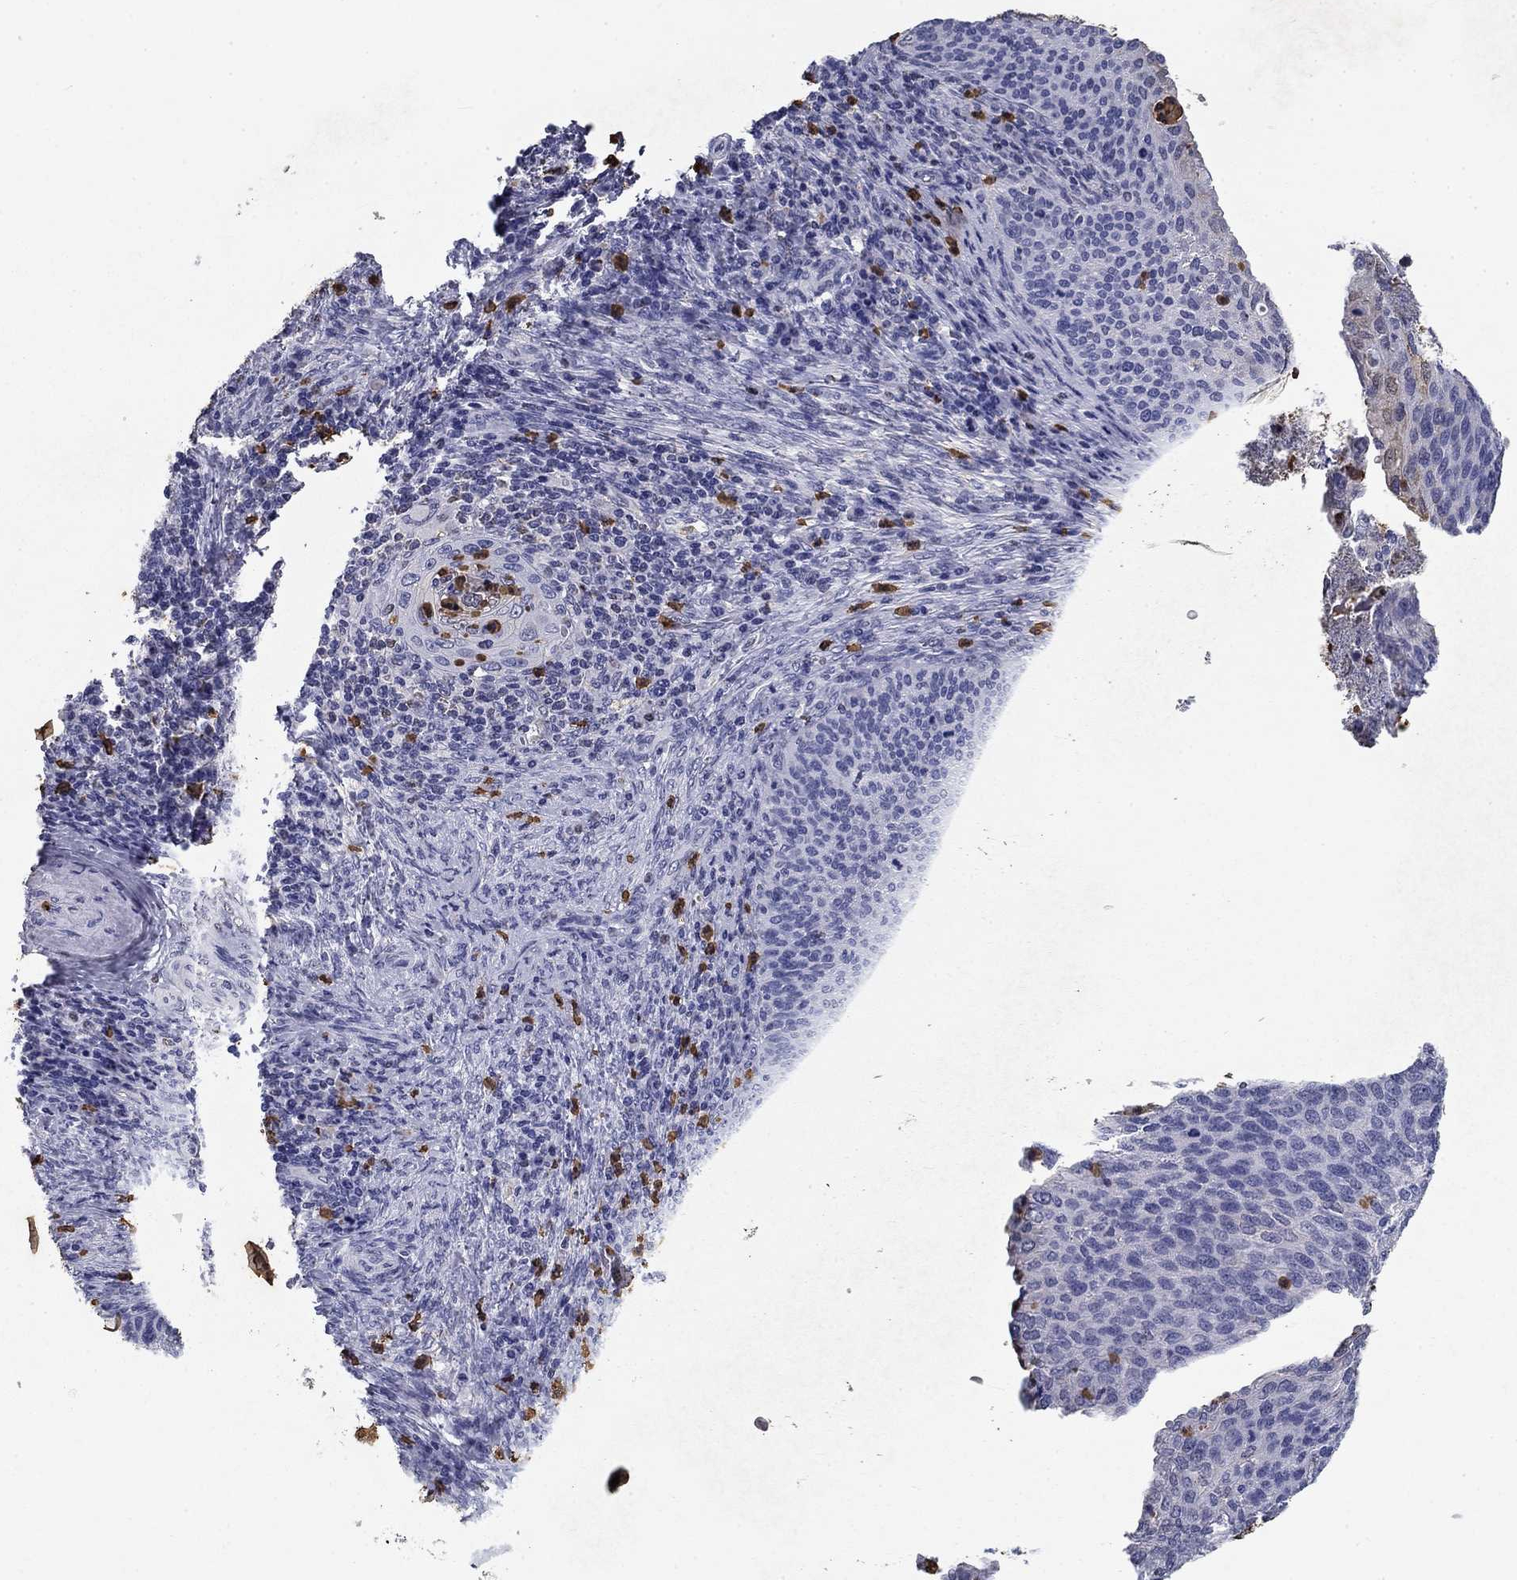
{"staining": {"intensity": "negative", "quantity": "none", "location": "none"}, "tissue": "cervical cancer", "cell_type": "Tumor cells", "image_type": "cancer", "snomed": [{"axis": "morphology", "description": "Squamous cell carcinoma, NOS"}, {"axis": "topography", "description": "Cervix"}], "caption": "The histopathology image demonstrates no staining of tumor cells in cervical squamous cell carcinoma.", "gene": "IGSF8", "patient": {"sex": "female", "age": 52}}